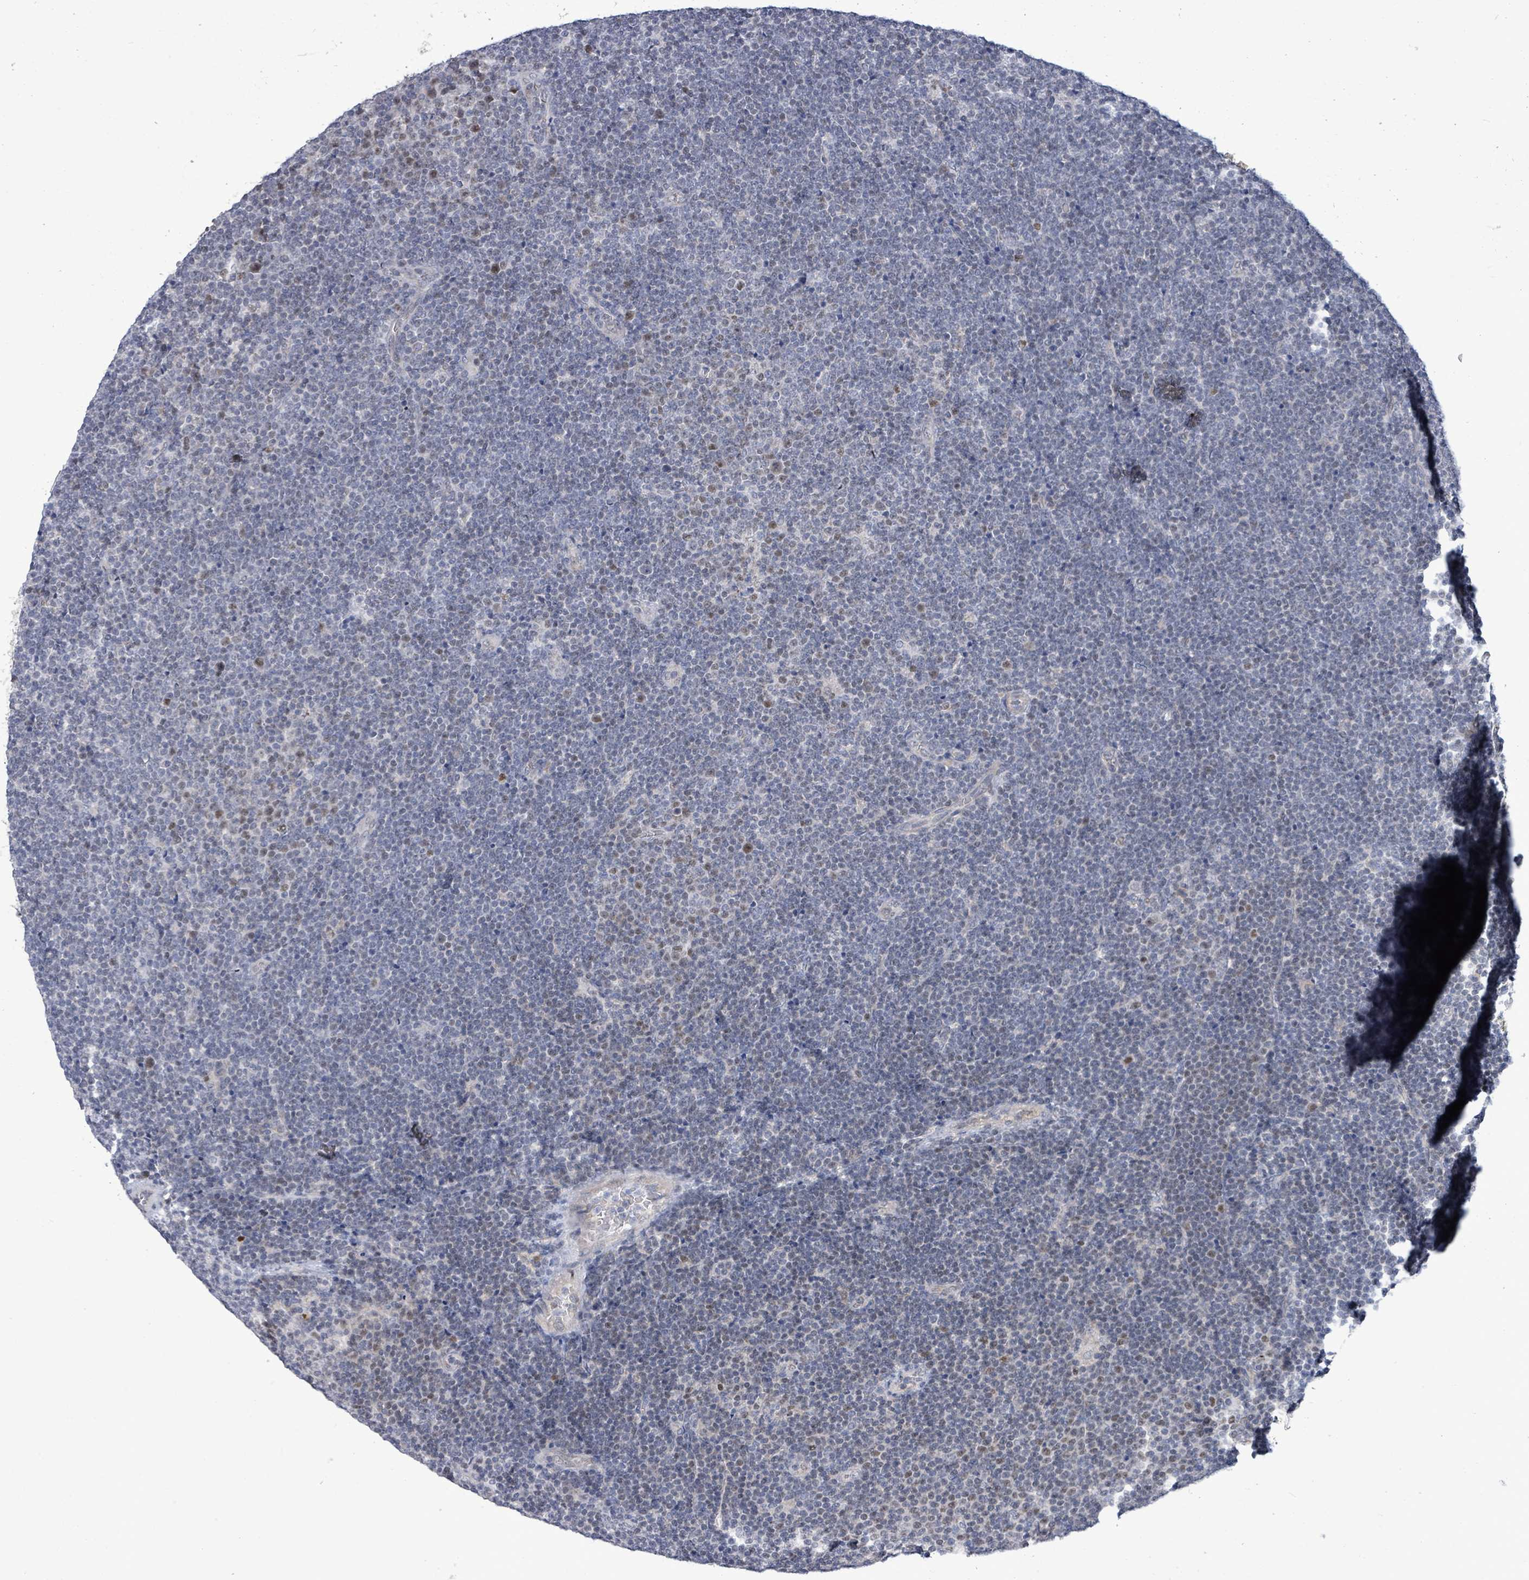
{"staining": {"intensity": "moderate", "quantity": "<25%", "location": "nuclear"}, "tissue": "lymphoma", "cell_type": "Tumor cells", "image_type": "cancer", "snomed": [{"axis": "morphology", "description": "Malignant lymphoma, non-Hodgkin's type, Low grade"}, {"axis": "topography", "description": "Lymph node"}], "caption": "High-magnification brightfield microscopy of lymphoma stained with DAB (brown) and counterstained with hematoxylin (blue). tumor cells exhibit moderate nuclear staining is seen in about<25% of cells.", "gene": "ZFPM1", "patient": {"sex": "male", "age": 48}}